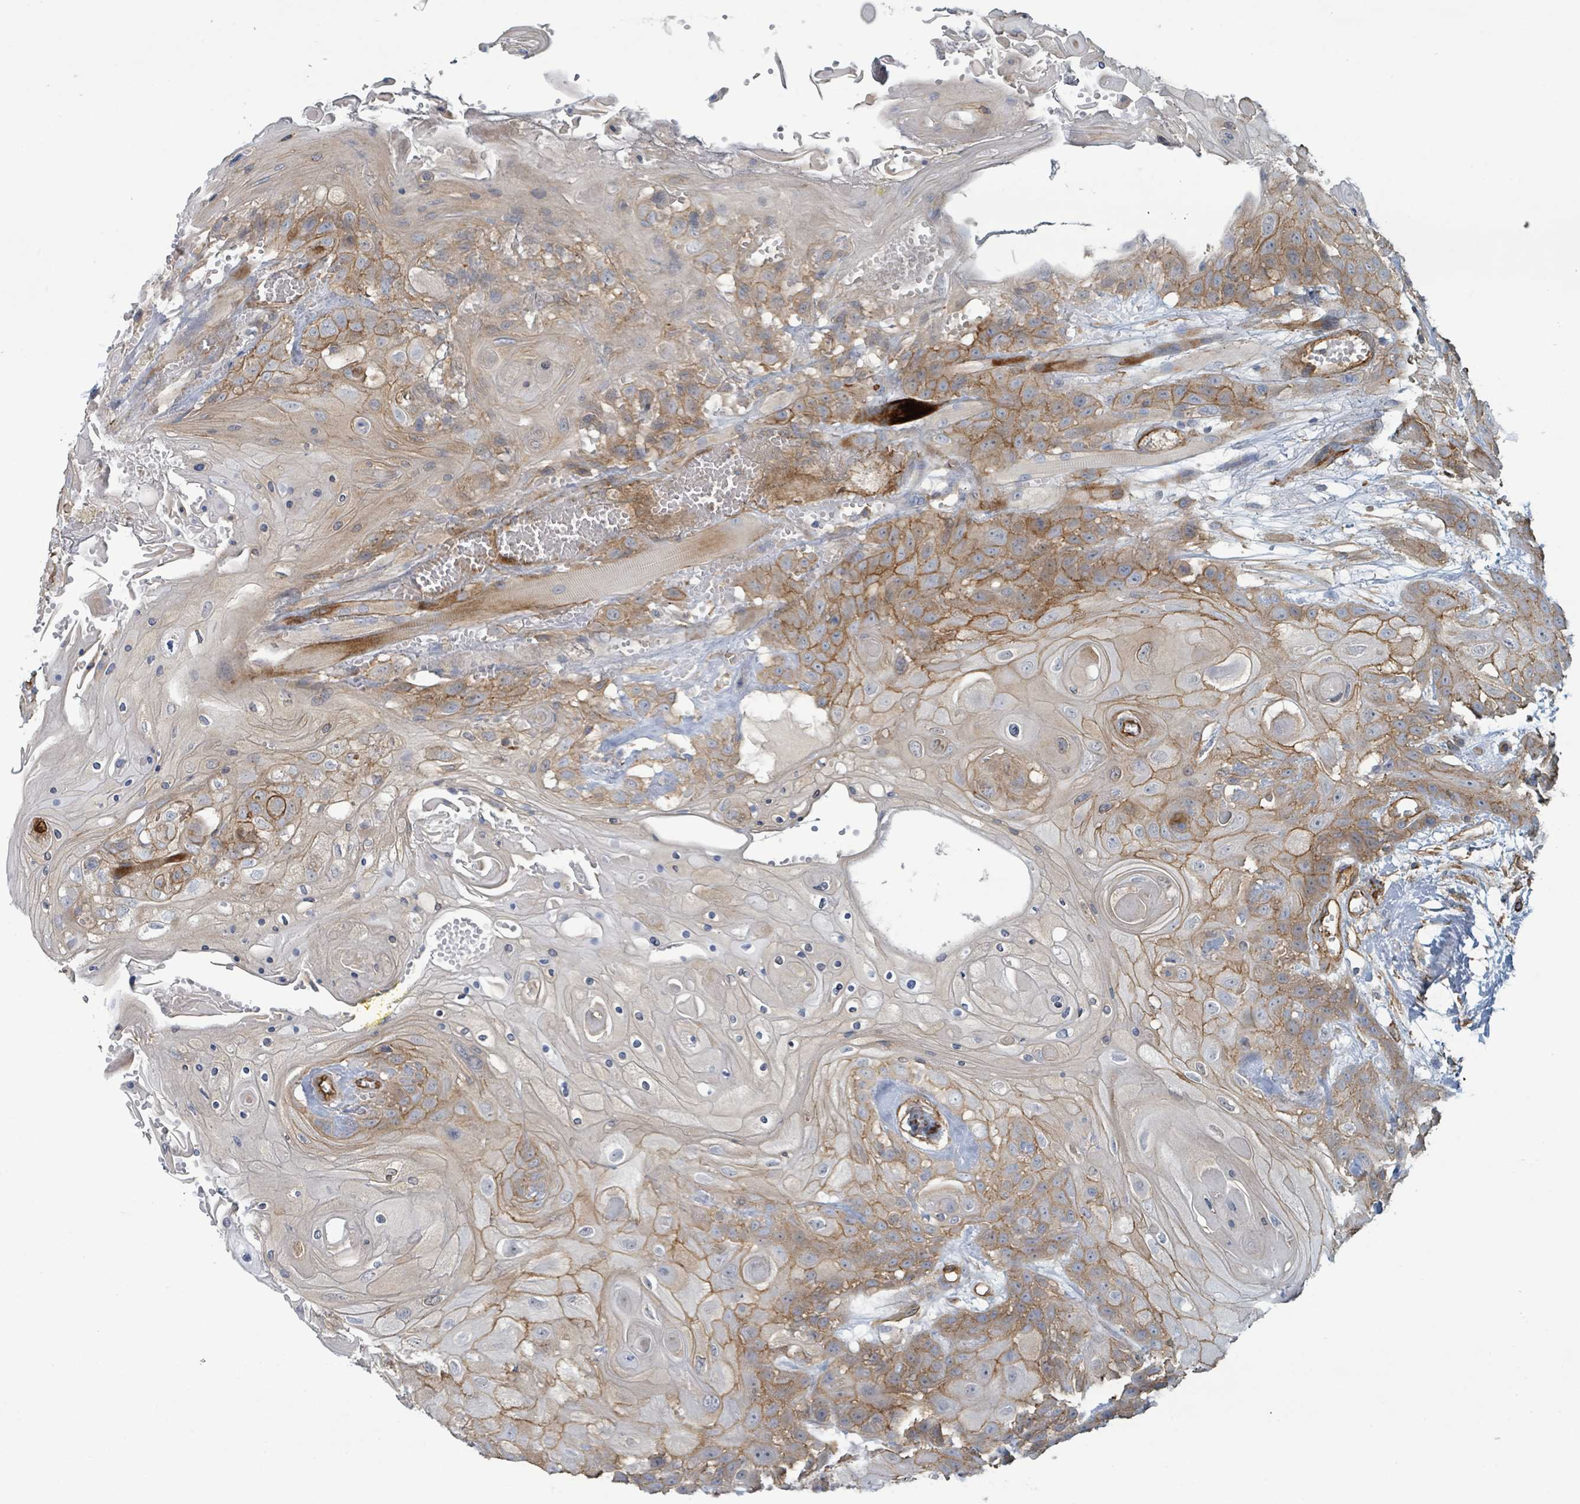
{"staining": {"intensity": "moderate", "quantity": "25%-75%", "location": "cytoplasmic/membranous"}, "tissue": "head and neck cancer", "cell_type": "Tumor cells", "image_type": "cancer", "snomed": [{"axis": "morphology", "description": "Squamous cell carcinoma, NOS"}, {"axis": "topography", "description": "Head-Neck"}], "caption": "Protein staining exhibits moderate cytoplasmic/membranous positivity in approximately 25%-75% of tumor cells in head and neck cancer (squamous cell carcinoma).", "gene": "LDOC1", "patient": {"sex": "female", "age": 43}}